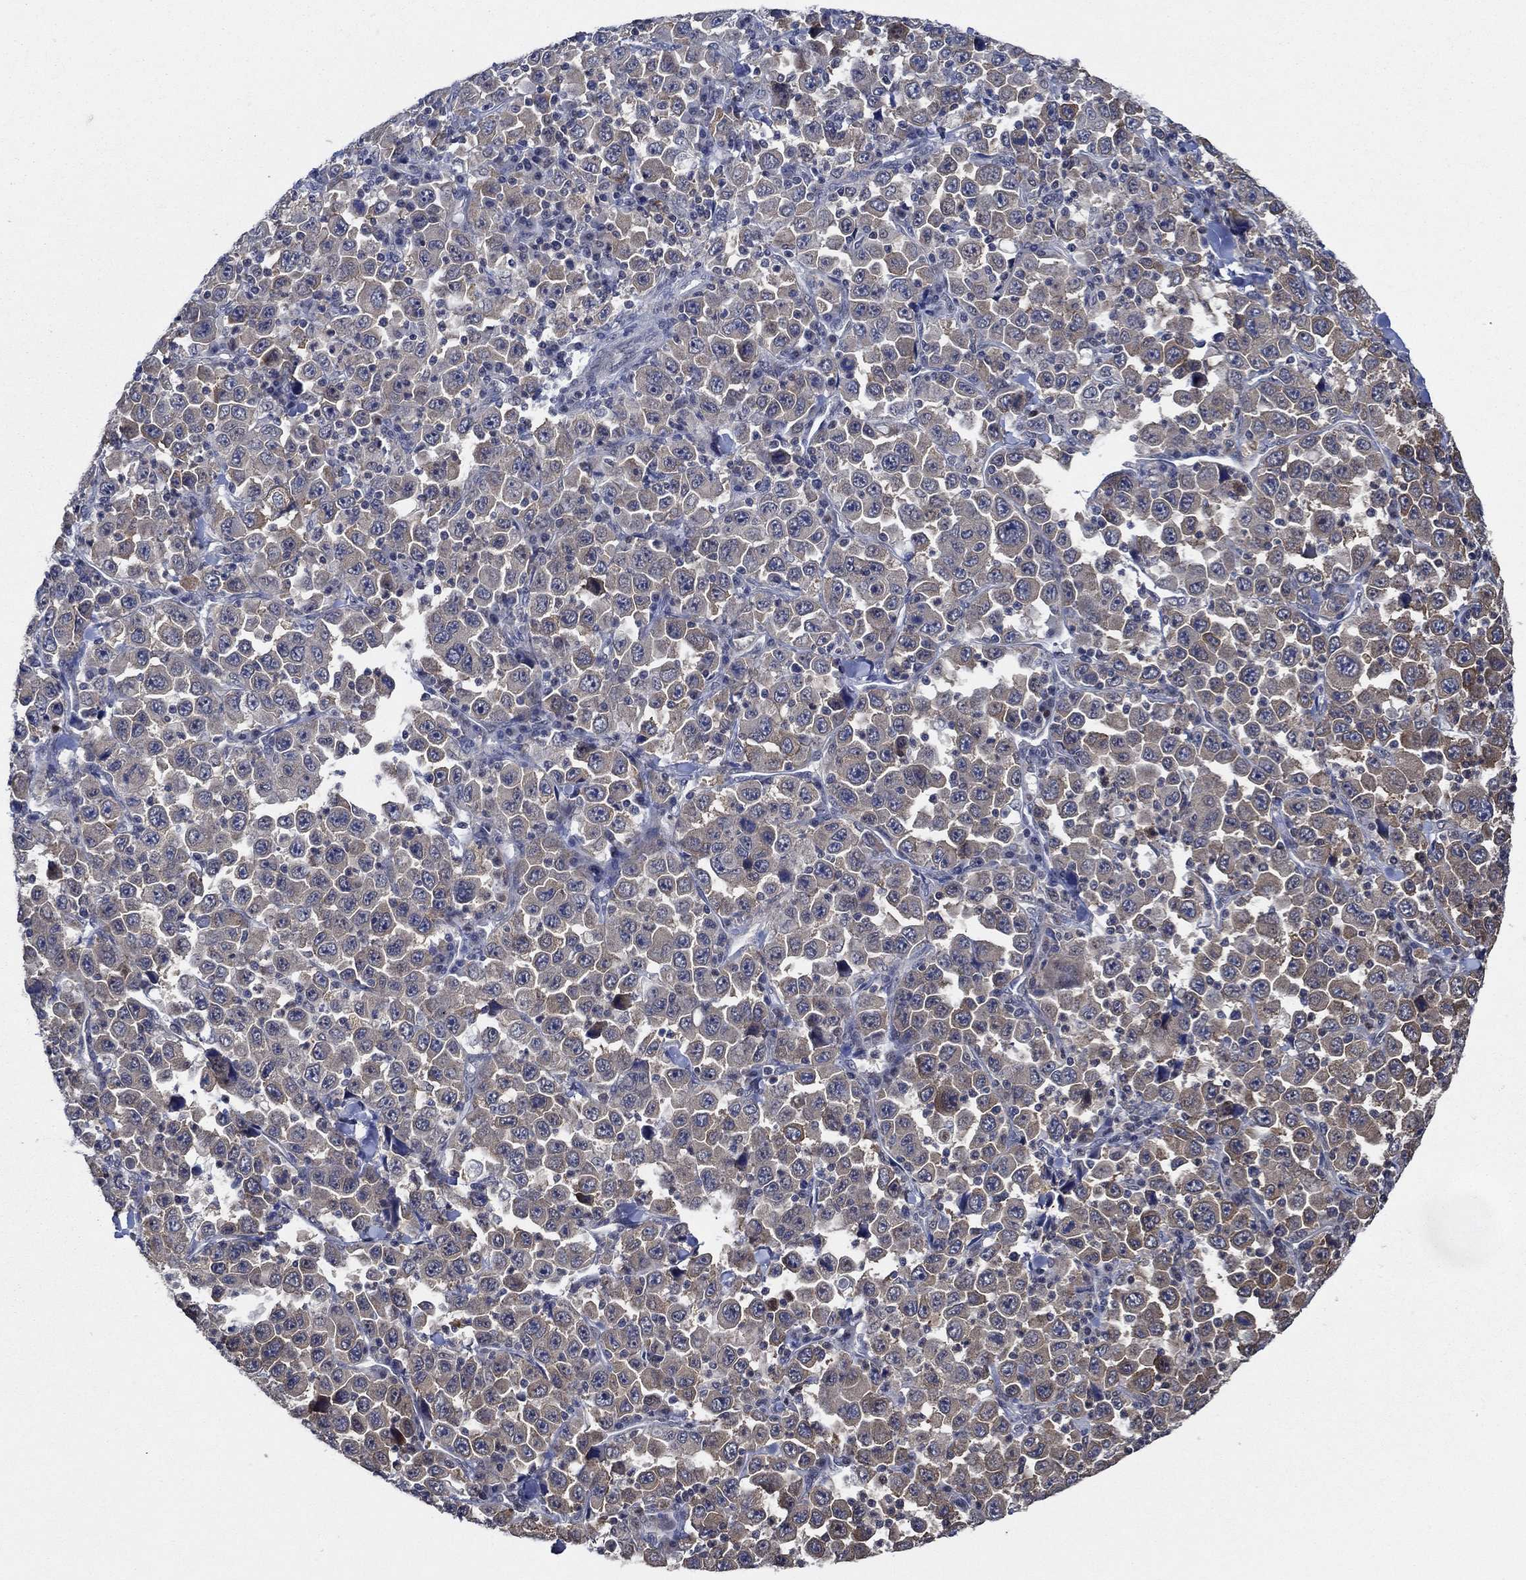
{"staining": {"intensity": "moderate", "quantity": "<25%", "location": "cytoplasmic/membranous"}, "tissue": "stomach cancer", "cell_type": "Tumor cells", "image_type": "cancer", "snomed": [{"axis": "morphology", "description": "Normal tissue, NOS"}, {"axis": "morphology", "description": "Adenocarcinoma, NOS"}, {"axis": "topography", "description": "Stomach, upper"}, {"axis": "topography", "description": "Stomach"}], "caption": "Immunohistochemical staining of stomach adenocarcinoma demonstrates moderate cytoplasmic/membranous protein staining in about <25% of tumor cells.", "gene": "DACT1", "patient": {"sex": "male", "age": 59}}